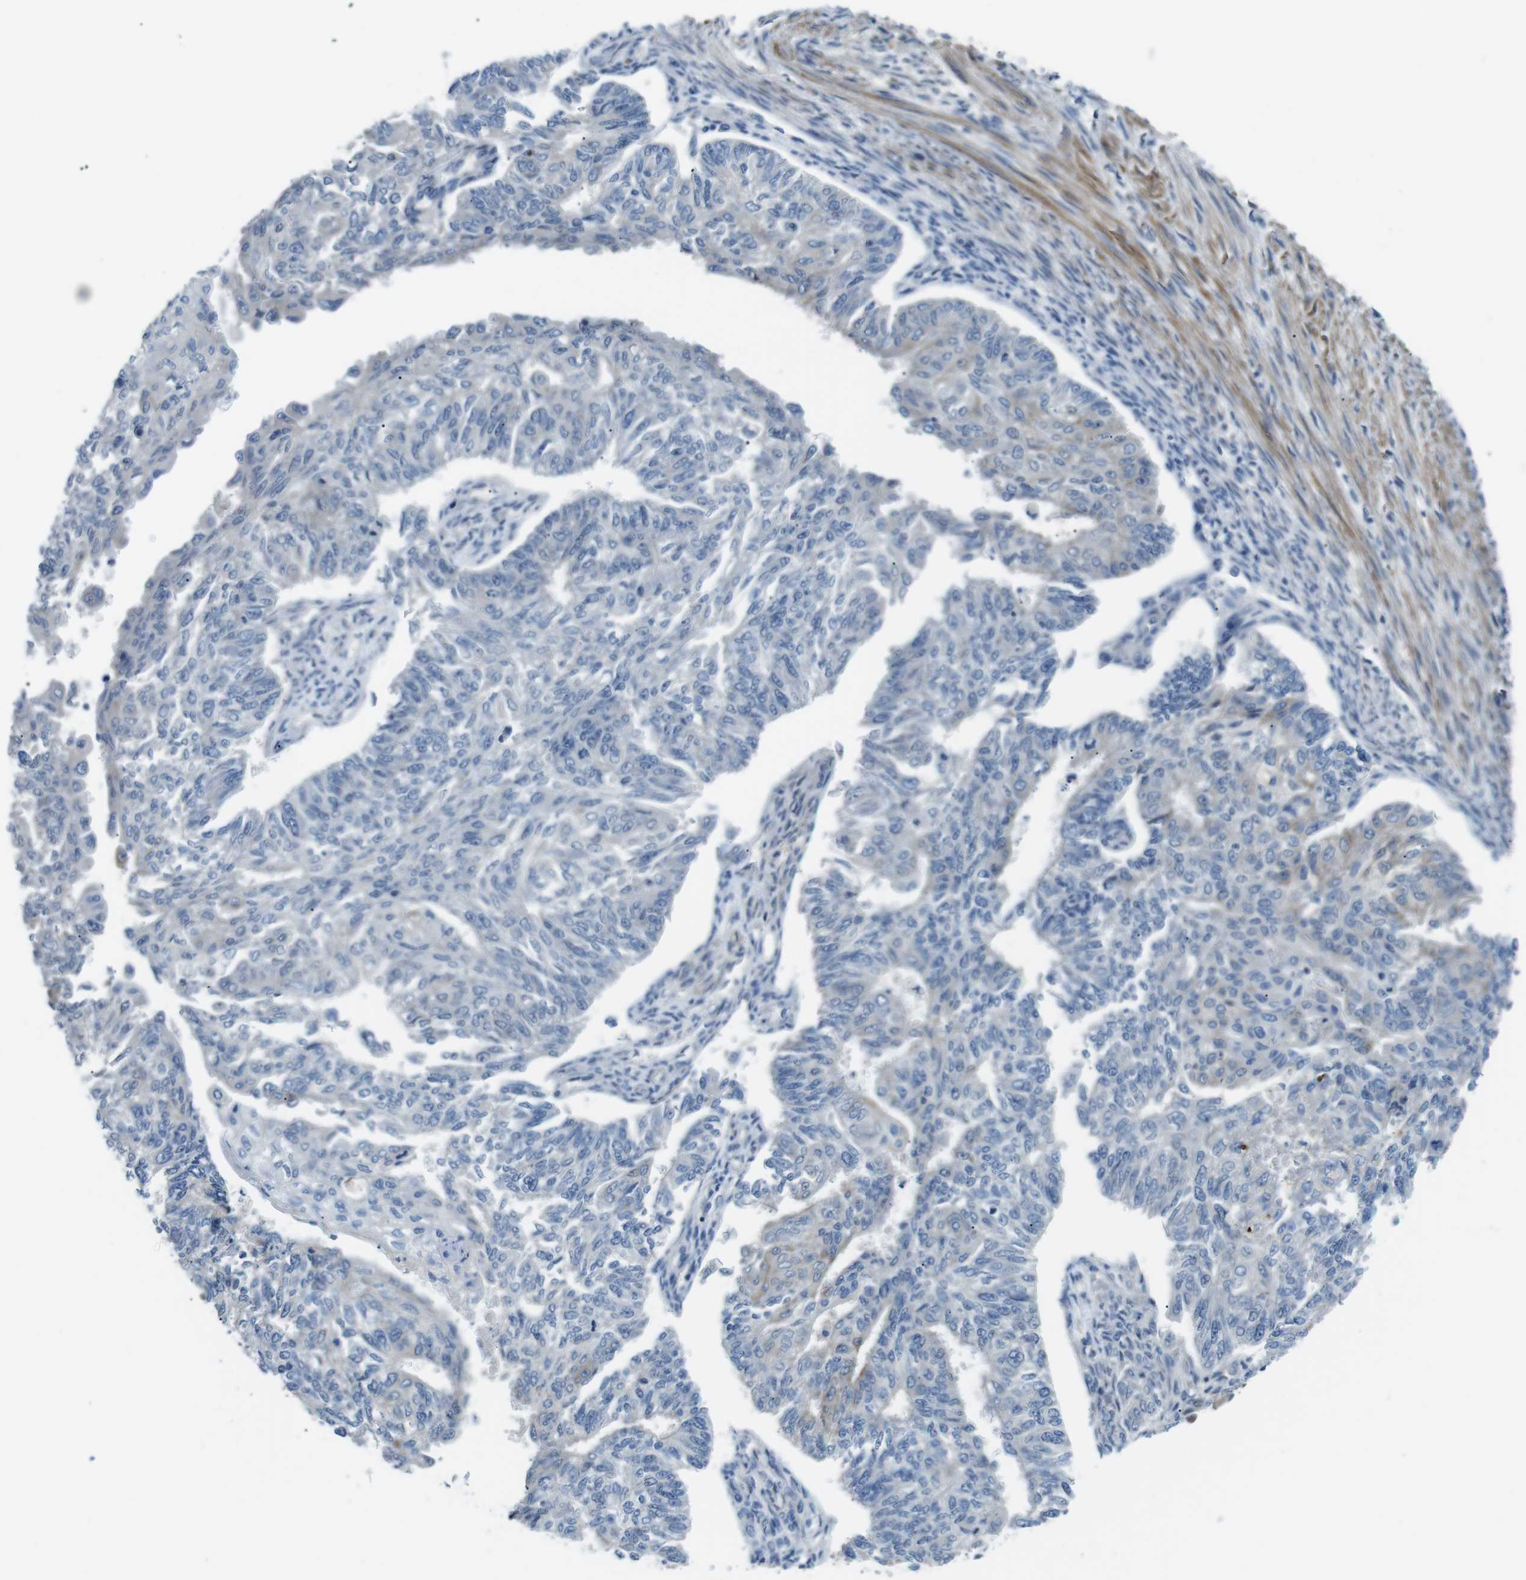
{"staining": {"intensity": "negative", "quantity": "none", "location": "none"}, "tissue": "endometrial cancer", "cell_type": "Tumor cells", "image_type": "cancer", "snomed": [{"axis": "morphology", "description": "Adenocarcinoma, NOS"}, {"axis": "topography", "description": "Endometrium"}], "caption": "Immunohistochemical staining of human adenocarcinoma (endometrial) shows no significant staining in tumor cells.", "gene": "WSCD1", "patient": {"sex": "female", "age": 32}}